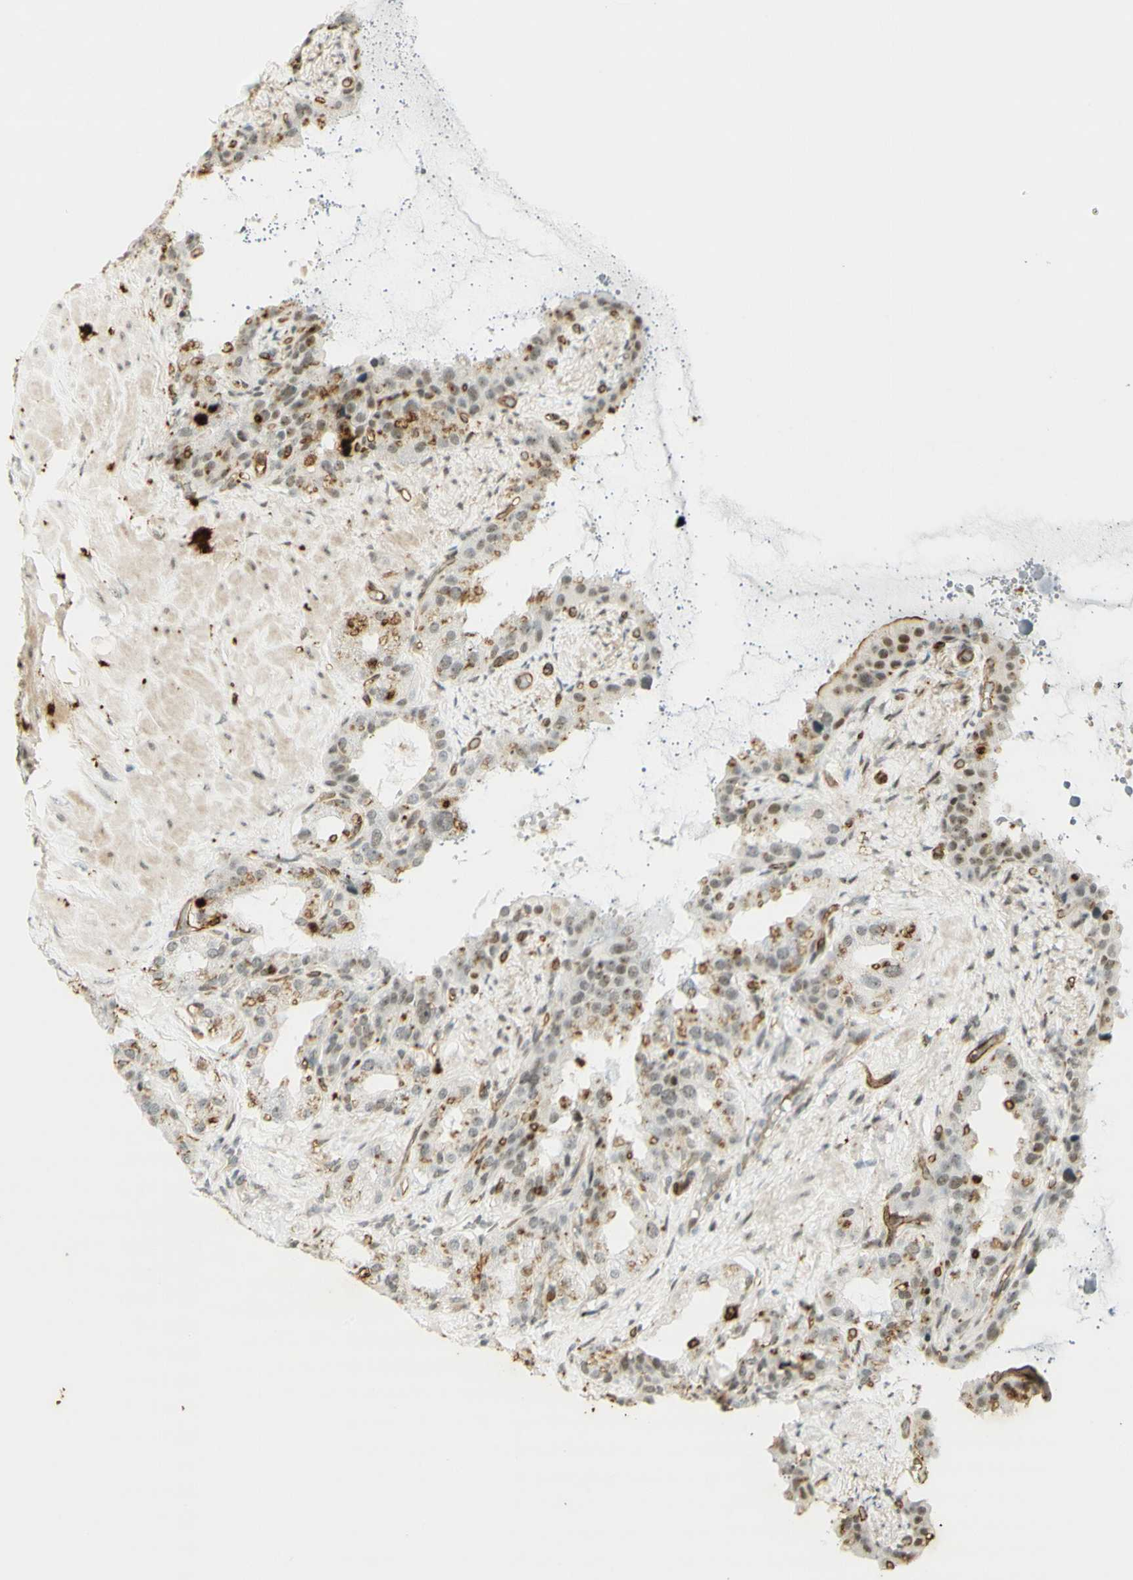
{"staining": {"intensity": "moderate", "quantity": ">75%", "location": "nuclear"}, "tissue": "seminal vesicle", "cell_type": "Glandular cells", "image_type": "normal", "snomed": [{"axis": "morphology", "description": "Normal tissue, NOS"}, {"axis": "topography", "description": "Seminal veicle"}], "caption": "About >75% of glandular cells in unremarkable seminal vesicle show moderate nuclear protein expression as visualized by brown immunohistochemical staining.", "gene": "IRF1", "patient": {"sex": "male", "age": 68}}